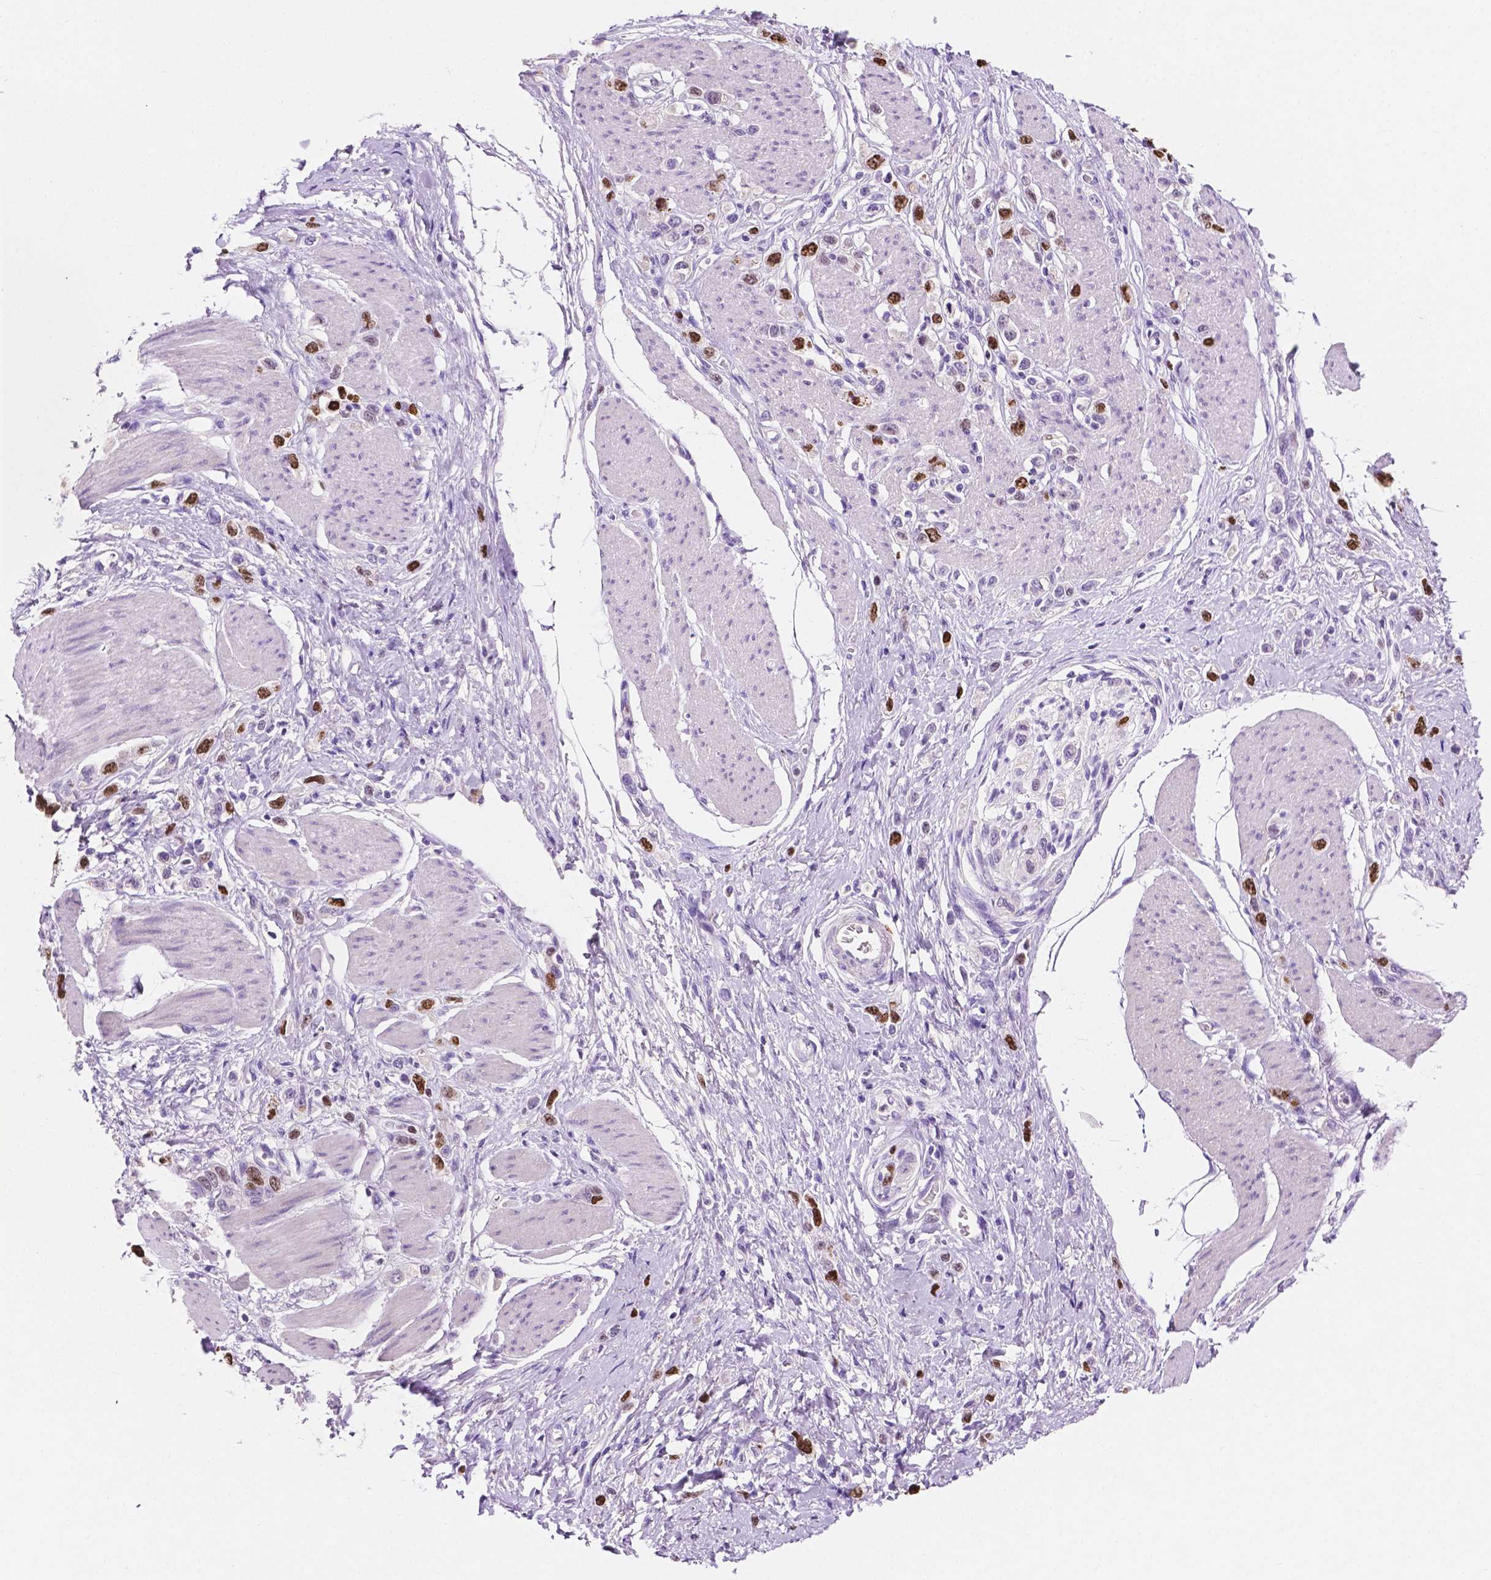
{"staining": {"intensity": "moderate", "quantity": ">75%", "location": "nuclear"}, "tissue": "stomach cancer", "cell_type": "Tumor cells", "image_type": "cancer", "snomed": [{"axis": "morphology", "description": "Adenocarcinoma, NOS"}, {"axis": "topography", "description": "Stomach"}], "caption": "Moderate nuclear staining is identified in about >75% of tumor cells in stomach adenocarcinoma.", "gene": "SIAH2", "patient": {"sex": "female", "age": 65}}